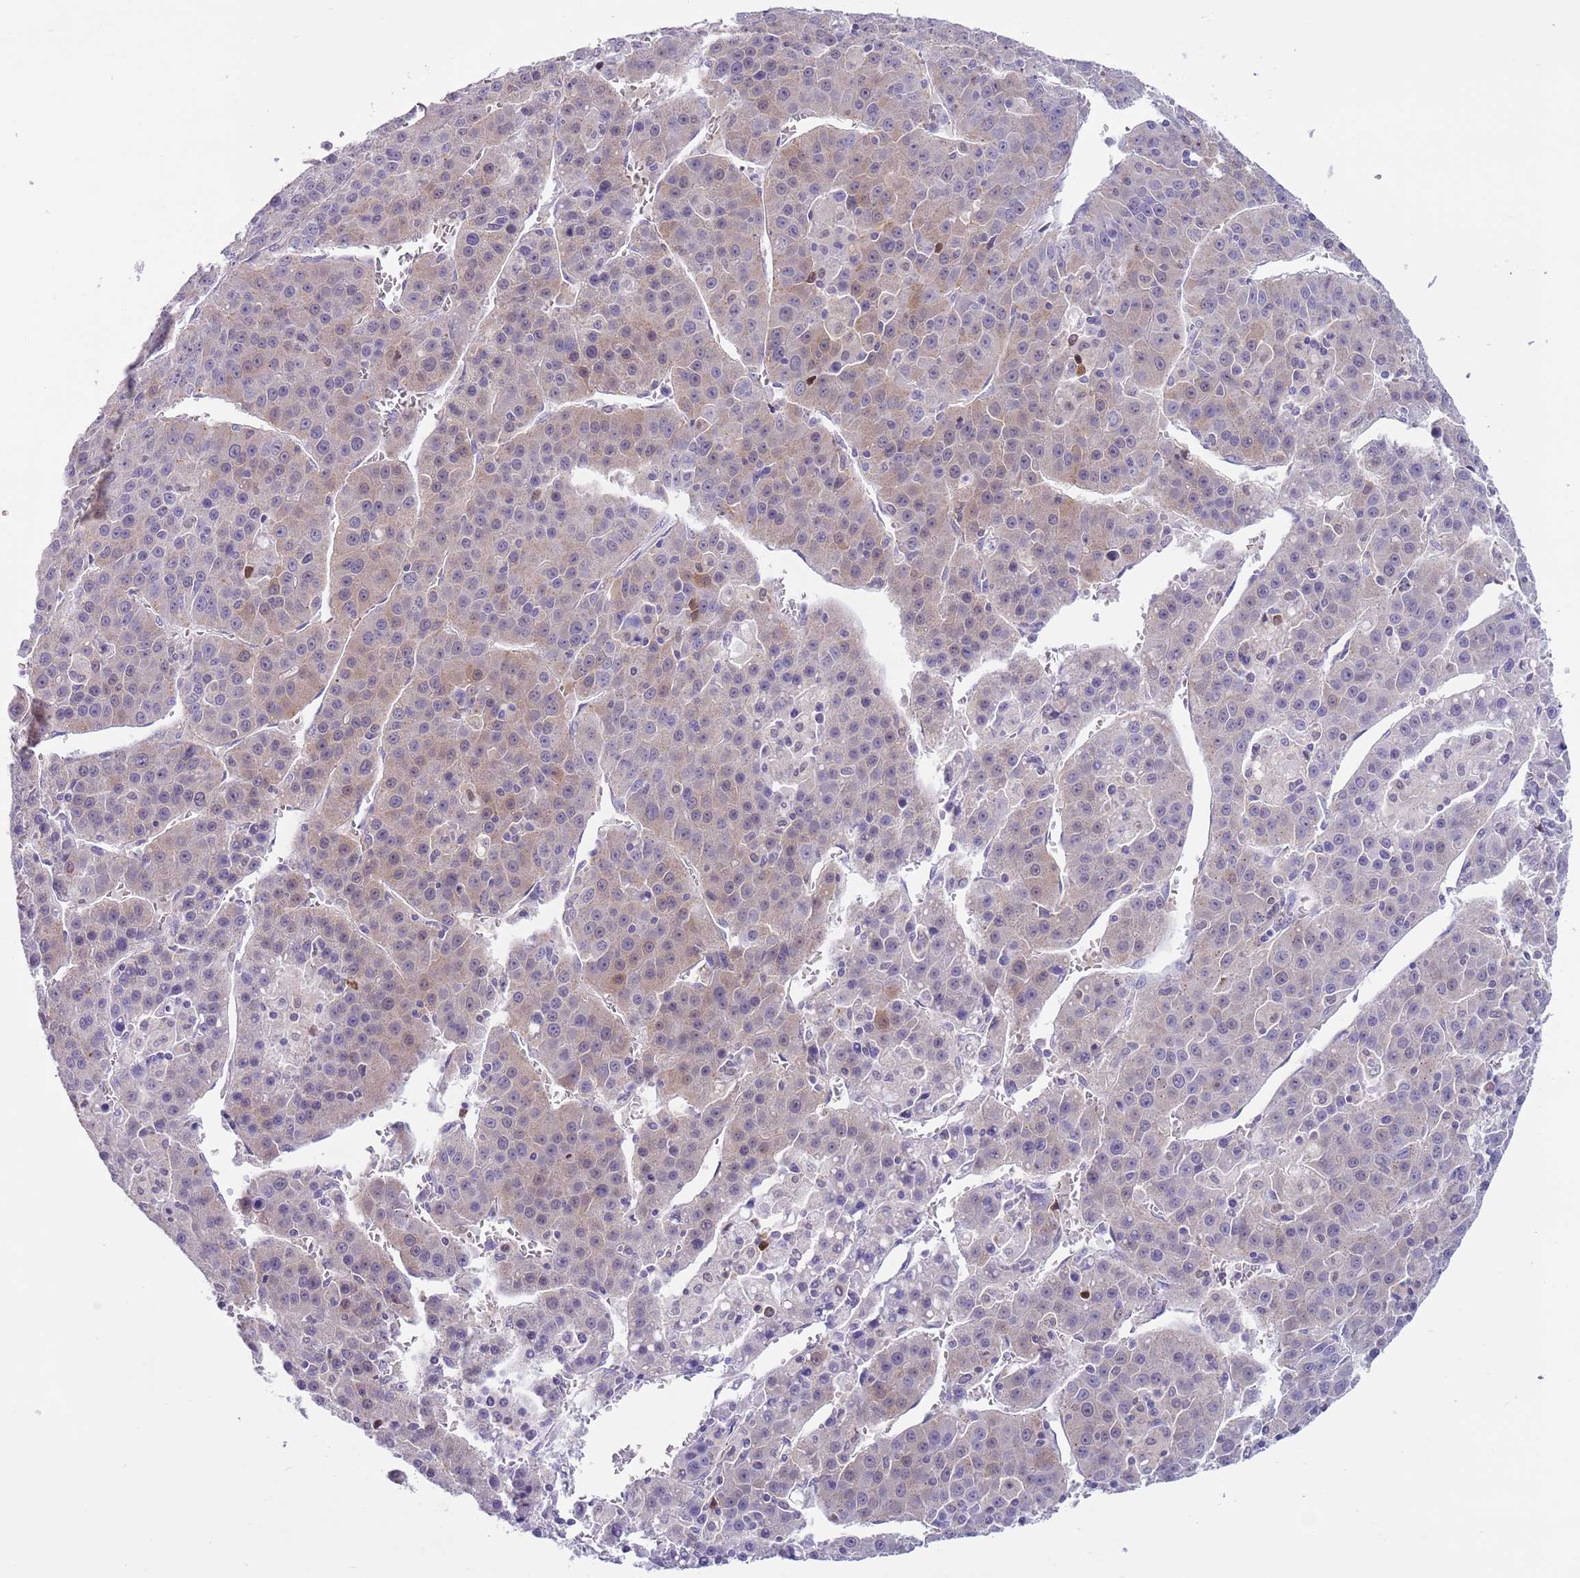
{"staining": {"intensity": "weak", "quantity": "25%-75%", "location": "cytoplasmic/membranous"}, "tissue": "liver cancer", "cell_type": "Tumor cells", "image_type": "cancer", "snomed": [{"axis": "morphology", "description": "Carcinoma, Hepatocellular, NOS"}, {"axis": "topography", "description": "Liver"}], "caption": "Immunohistochemistry staining of hepatocellular carcinoma (liver), which shows low levels of weak cytoplasmic/membranous positivity in approximately 25%-75% of tumor cells indicating weak cytoplasmic/membranous protein expression. The staining was performed using DAB (brown) for protein detection and nuclei were counterstained in hematoxylin (blue).", "gene": "PFKFB2", "patient": {"sex": "female", "age": 53}}